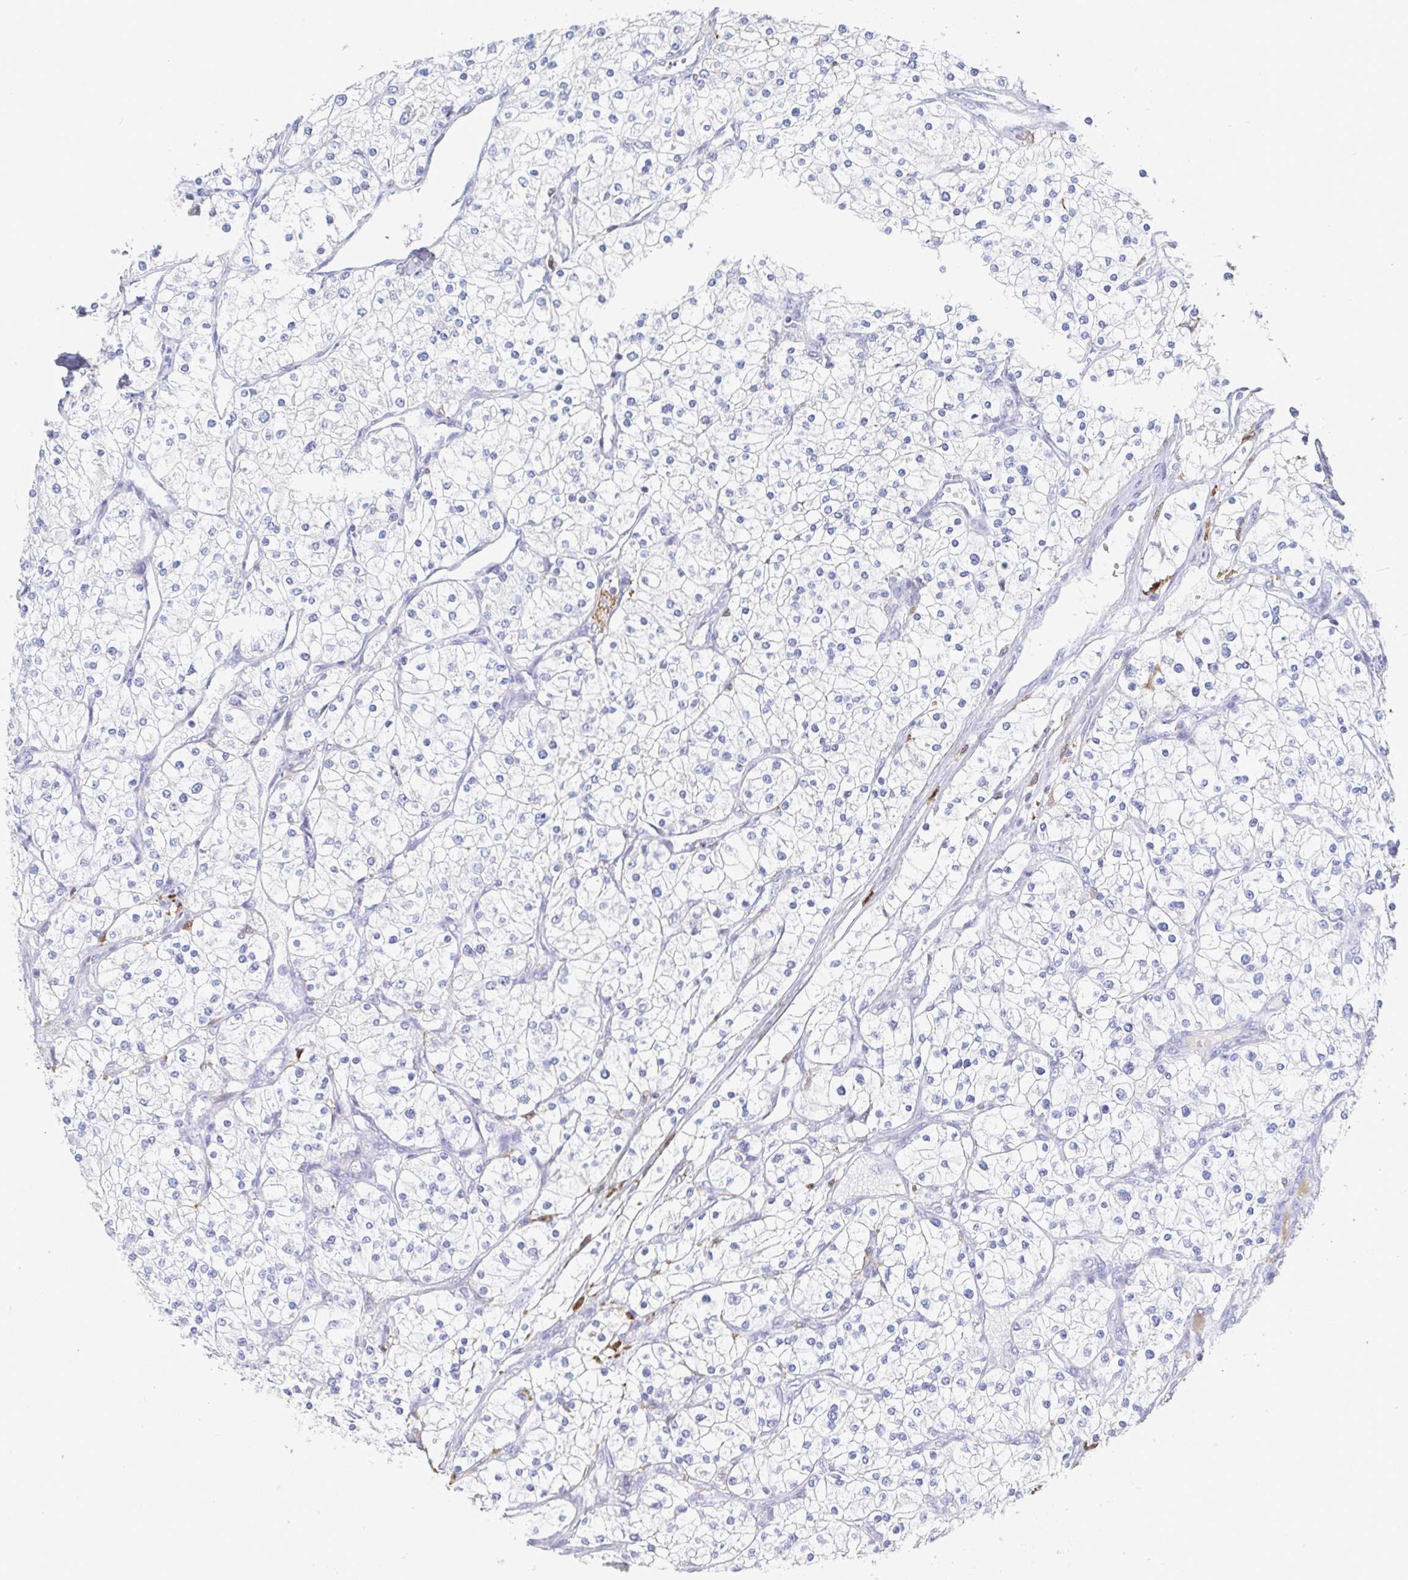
{"staining": {"intensity": "negative", "quantity": "none", "location": "none"}, "tissue": "renal cancer", "cell_type": "Tumor cells", "image_type": "cancer", "snomed": [{"axis": "morphology", "description": "Adenocarcinoma, NOS"}, {"axis": "topography", "description": "Kidney"}], "caption": "Immunohistochemistry (IHC) photomicrograph of adenocarcinoma (renal) stained for a protein (brown), which reveals no positivity in tumor cells.", "gene": "OR2A4", "patient": {"sex": "male", "age": 80}}